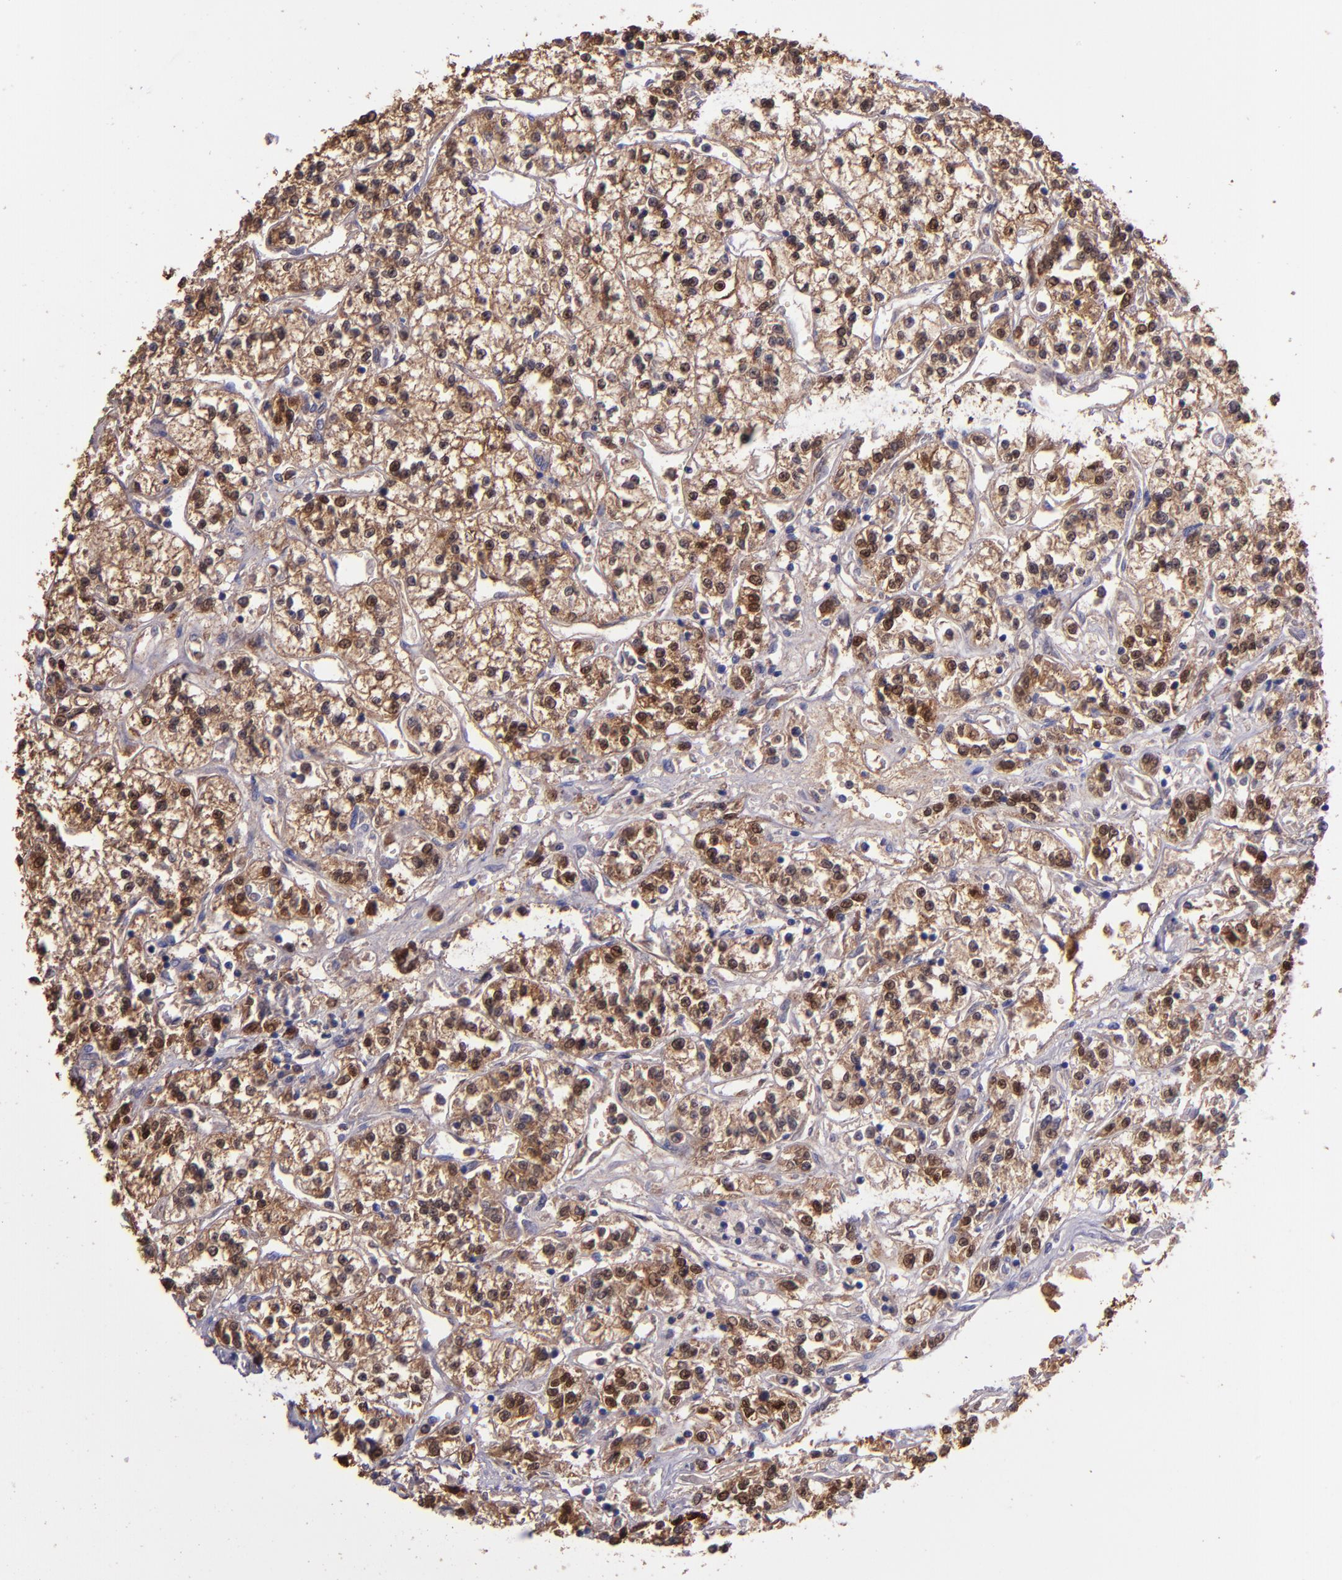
{"staining": {"intensity": "moderate", "quantity": ">75%", "location": "cytoplasmic/membranous,nuclear"}, "tissue": "renal cancer", "cell_type": "Tumor cells", "image_type": "cancer", "snomed": [{"axis": "morphology", "description": "Adenocarcinoma, NOS"}, {"axis": "topography", "description": "Kidney"}], "caption": "Renal adenocarcinoma stained with a protein marker reveals moderate staining in tumor cells.", "gene": "WASHC1", "patient": {"sex": "female", "age": 76}}